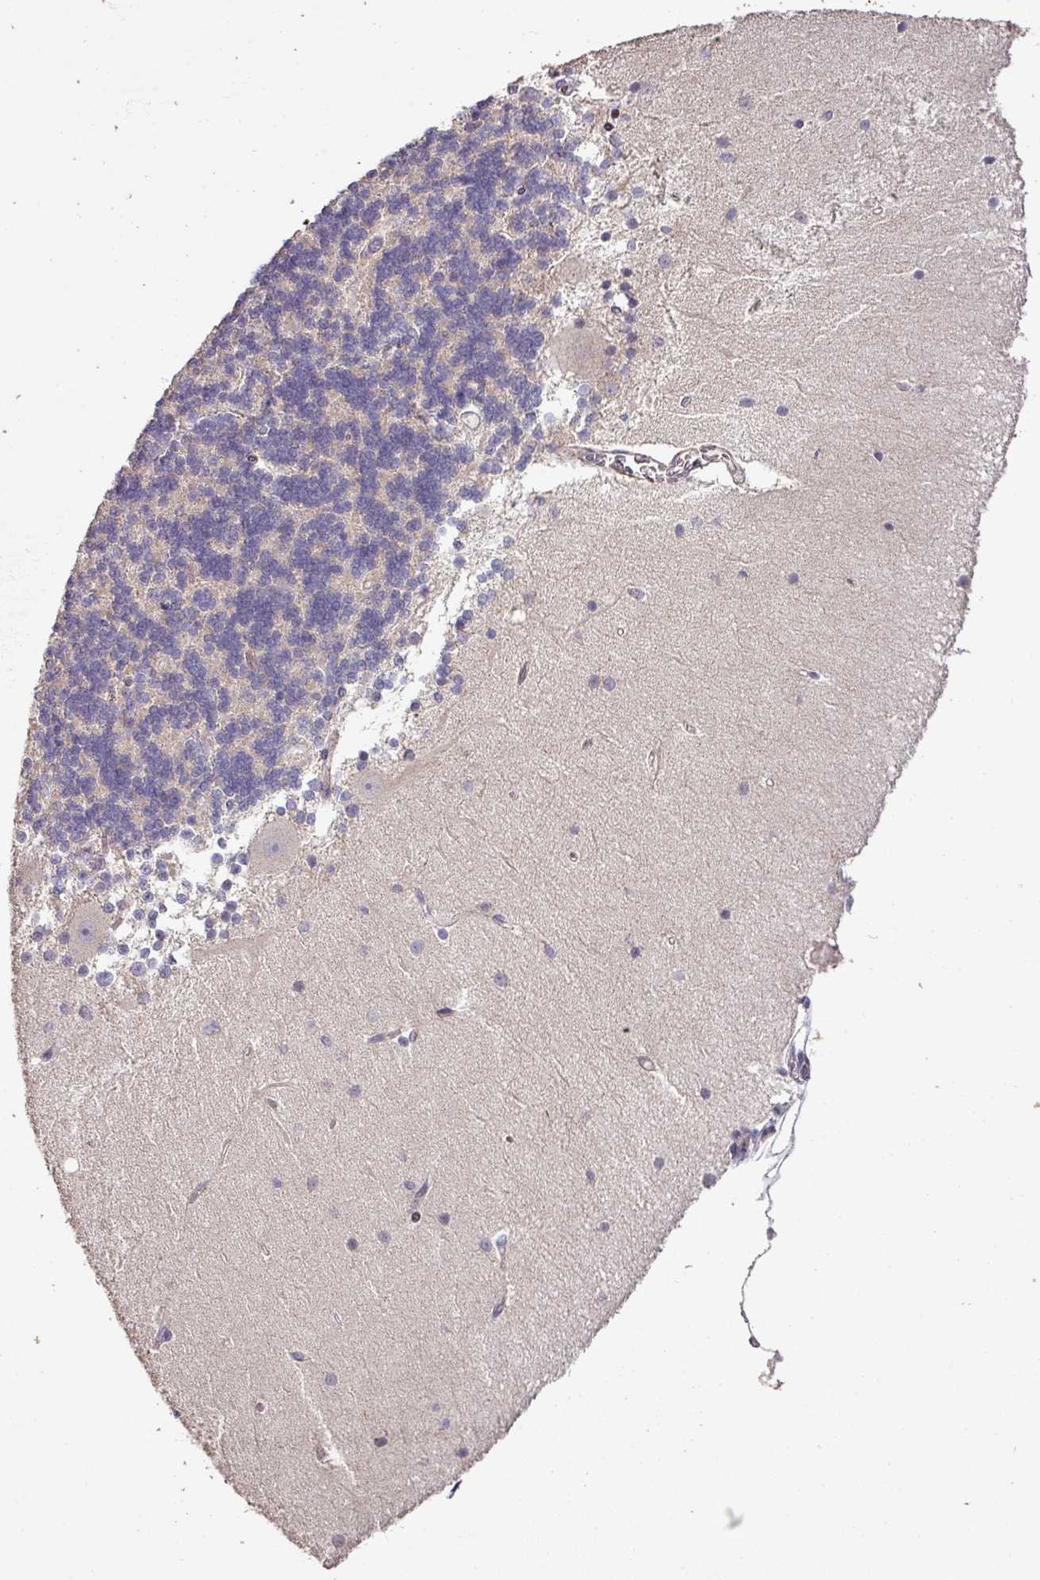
{"staining": {"intensity": "negative", "quantity": "none", "location": "none"}, "tissue": "cerebellum", "cell_type": "Cells in granular layer", "image_type": "normal", "snomed": [{"axis": "morphology", "description": "Normal tissue, NOS"}, {"axis": "topography", "description": "Cerebellum"}], "caption": "Unremarkable cerebellum was stained to show a protein in brown. There is no significant expression in cells in granular layer.", "gene": "RPL23A", "patient": {"sex": "female", "age": 54}}